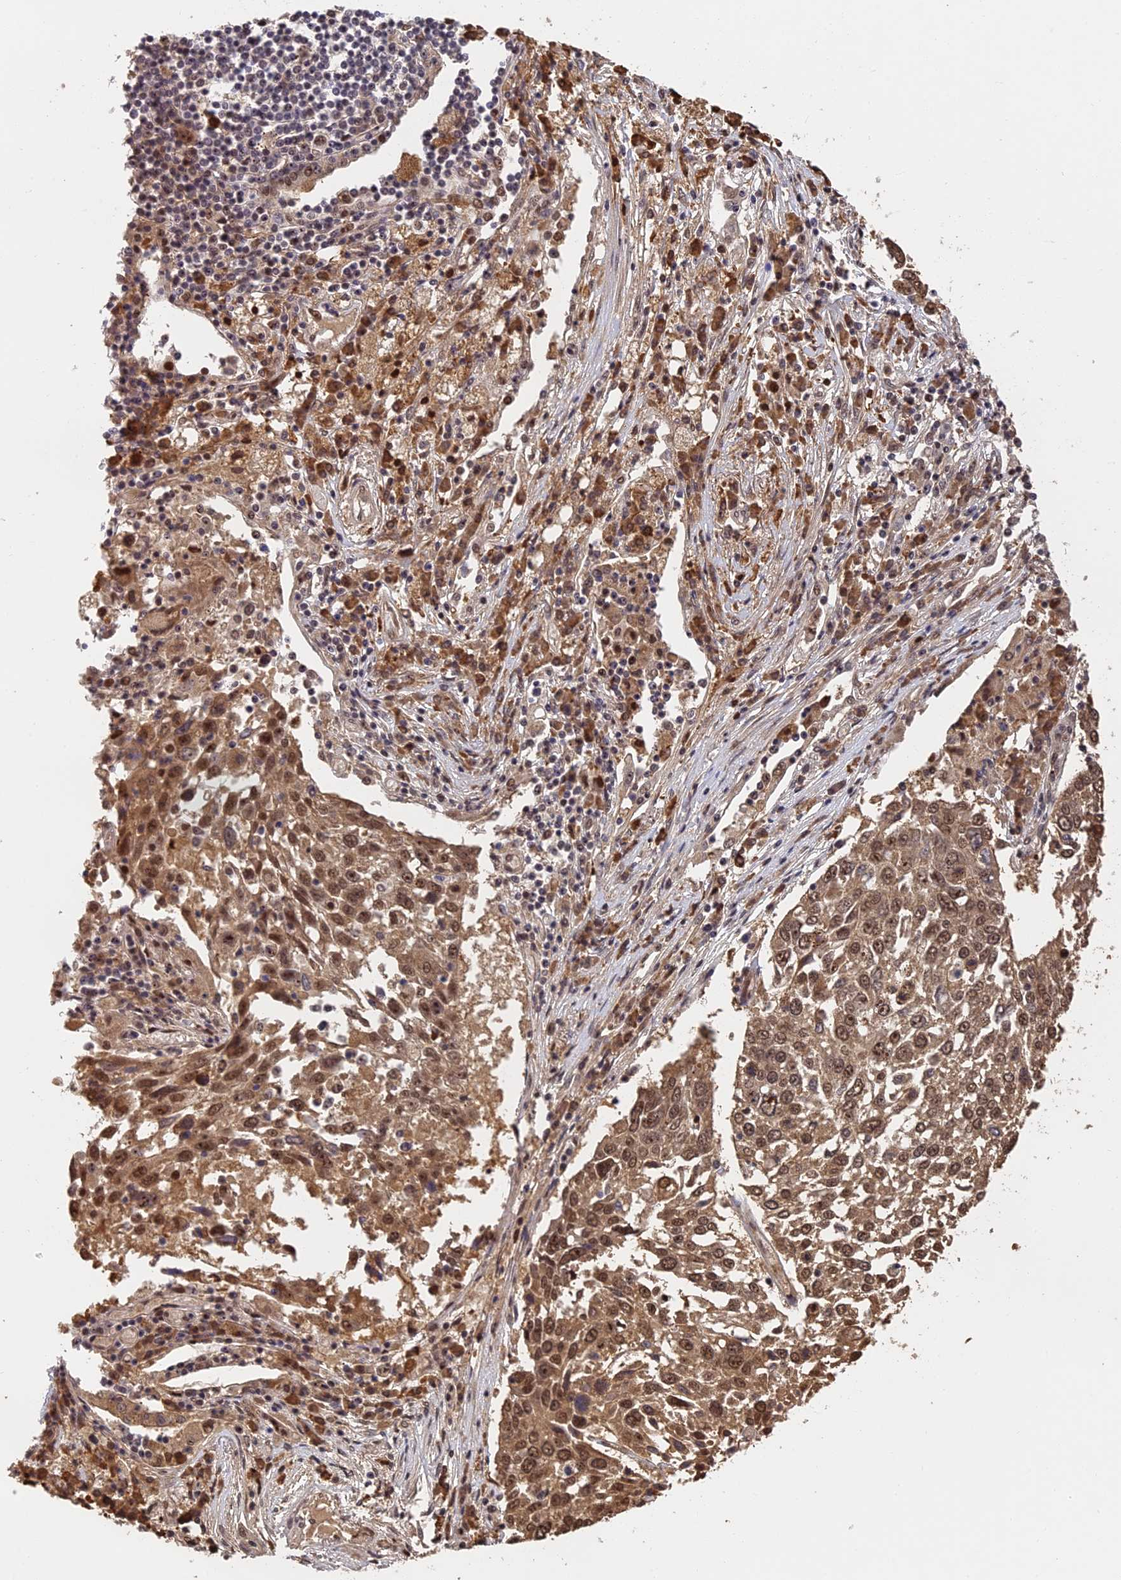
{"staining": {"intensity": "moderate", "quantity": ">75%", "location": "cytoplasmic/membranous,nuclear"}, "tissue": "lung cancer", "cell_type": "Tumor cells", "image_type": "cancer", "snomed": [{"axis": "morphology", "description": "Squamous cell carcinoma, NOS"}, {"axis": "topography", "description": "Lung"}], "caption": "Human lung cancer stained for a protein (brown) displays moderate cytoplasmic/membranous and nuclear positive expression in approximately >75% of tumor cells.", "gene": "OSBPL1A", "patient": {"sex": "male", "age": 65}}